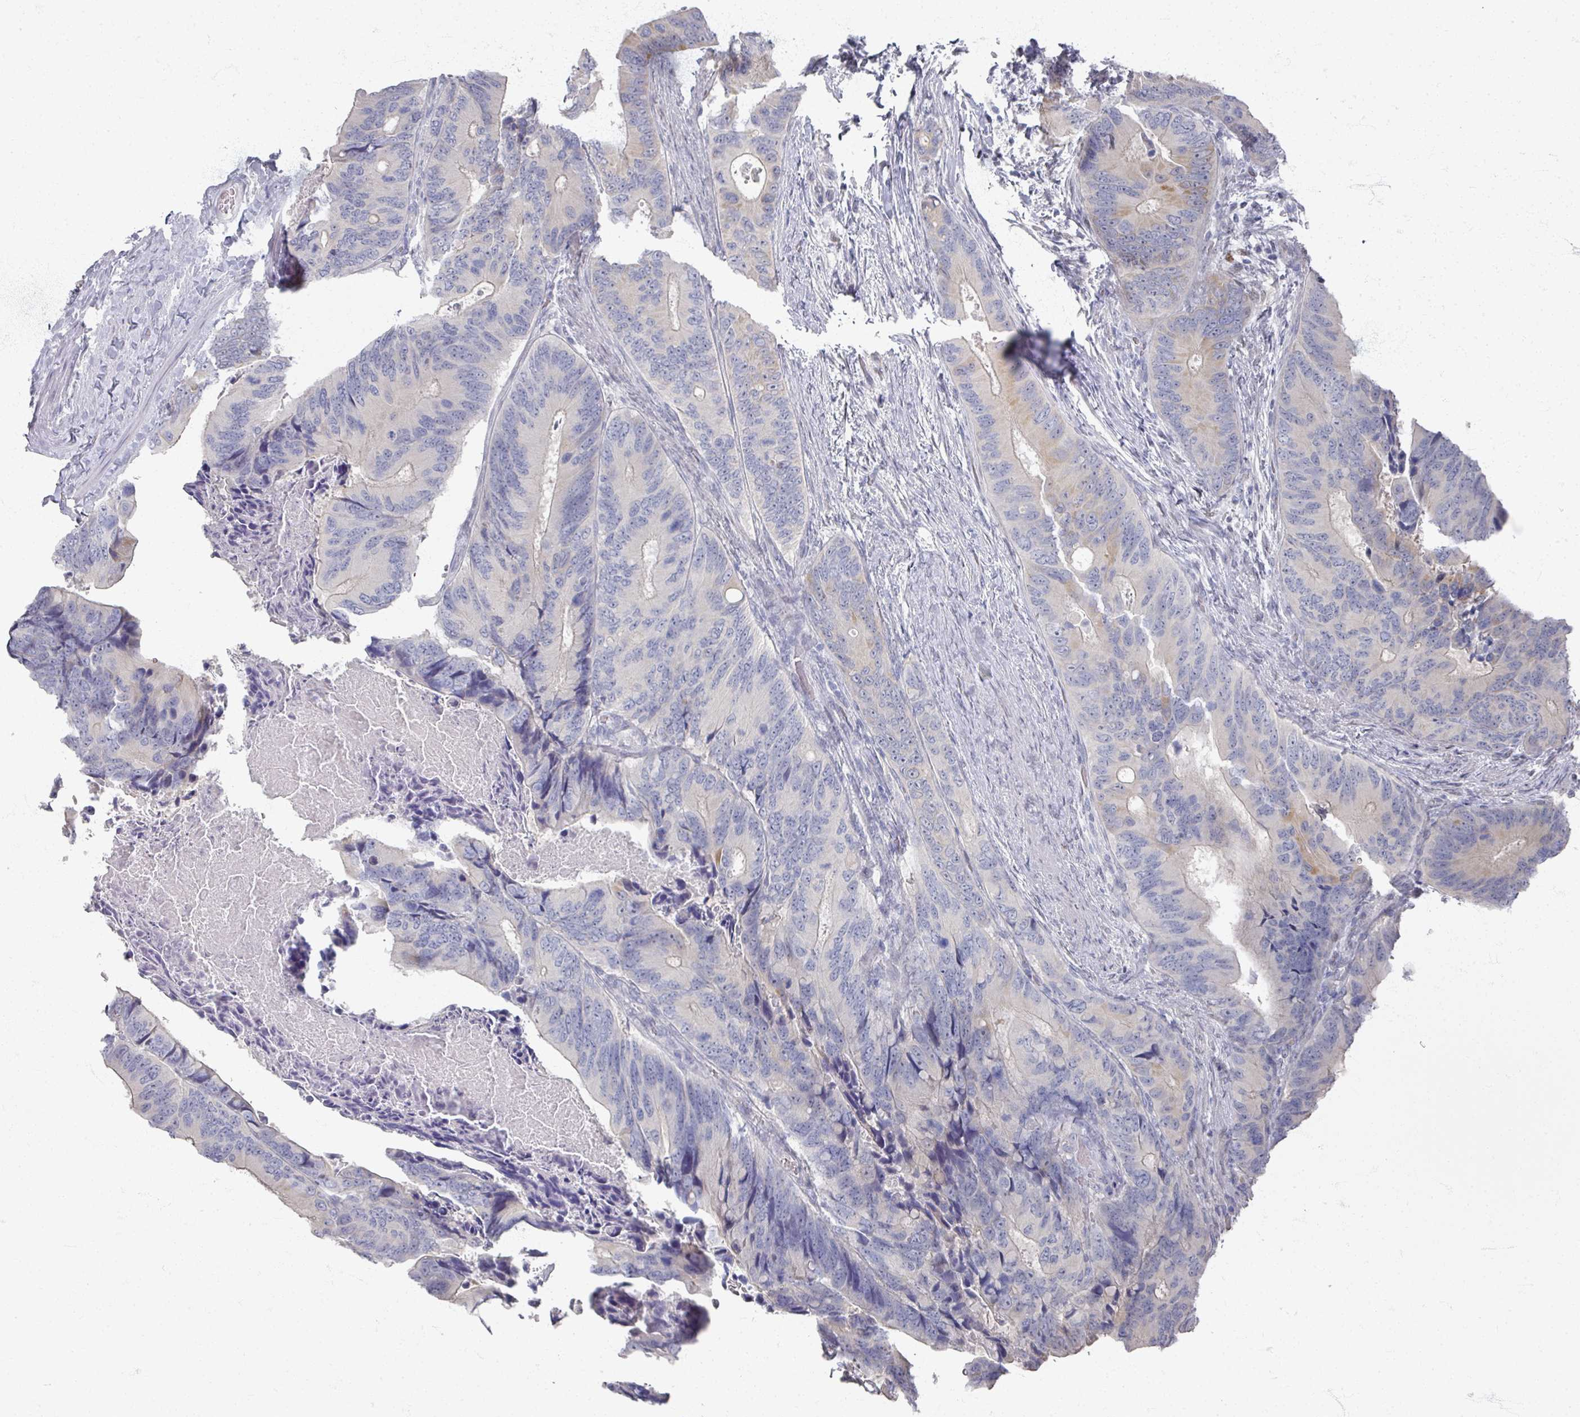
{"staining": {"intensity": "moderate", "quantity": "<25%", "location": "cytoplasmic/membranous"}, "tissue": "colorectal cancer", "cell_type": "Tumor cells", "image_type": "cancer", "snomed": [{"axis": "morphology", "description": "Adenocarcinoma, NOS"}, {"axis": "topography", "description": "Colon"}], "caption": "Colorectal cancer (adenocarcinoma) was stained to show a protein in brown. There is low levels of moderate cytoplasmic/membranous staining in approximately <25% of tumor cells.", "gene": "TTYH3", "patient": {"sex": "male", "age": 84}}